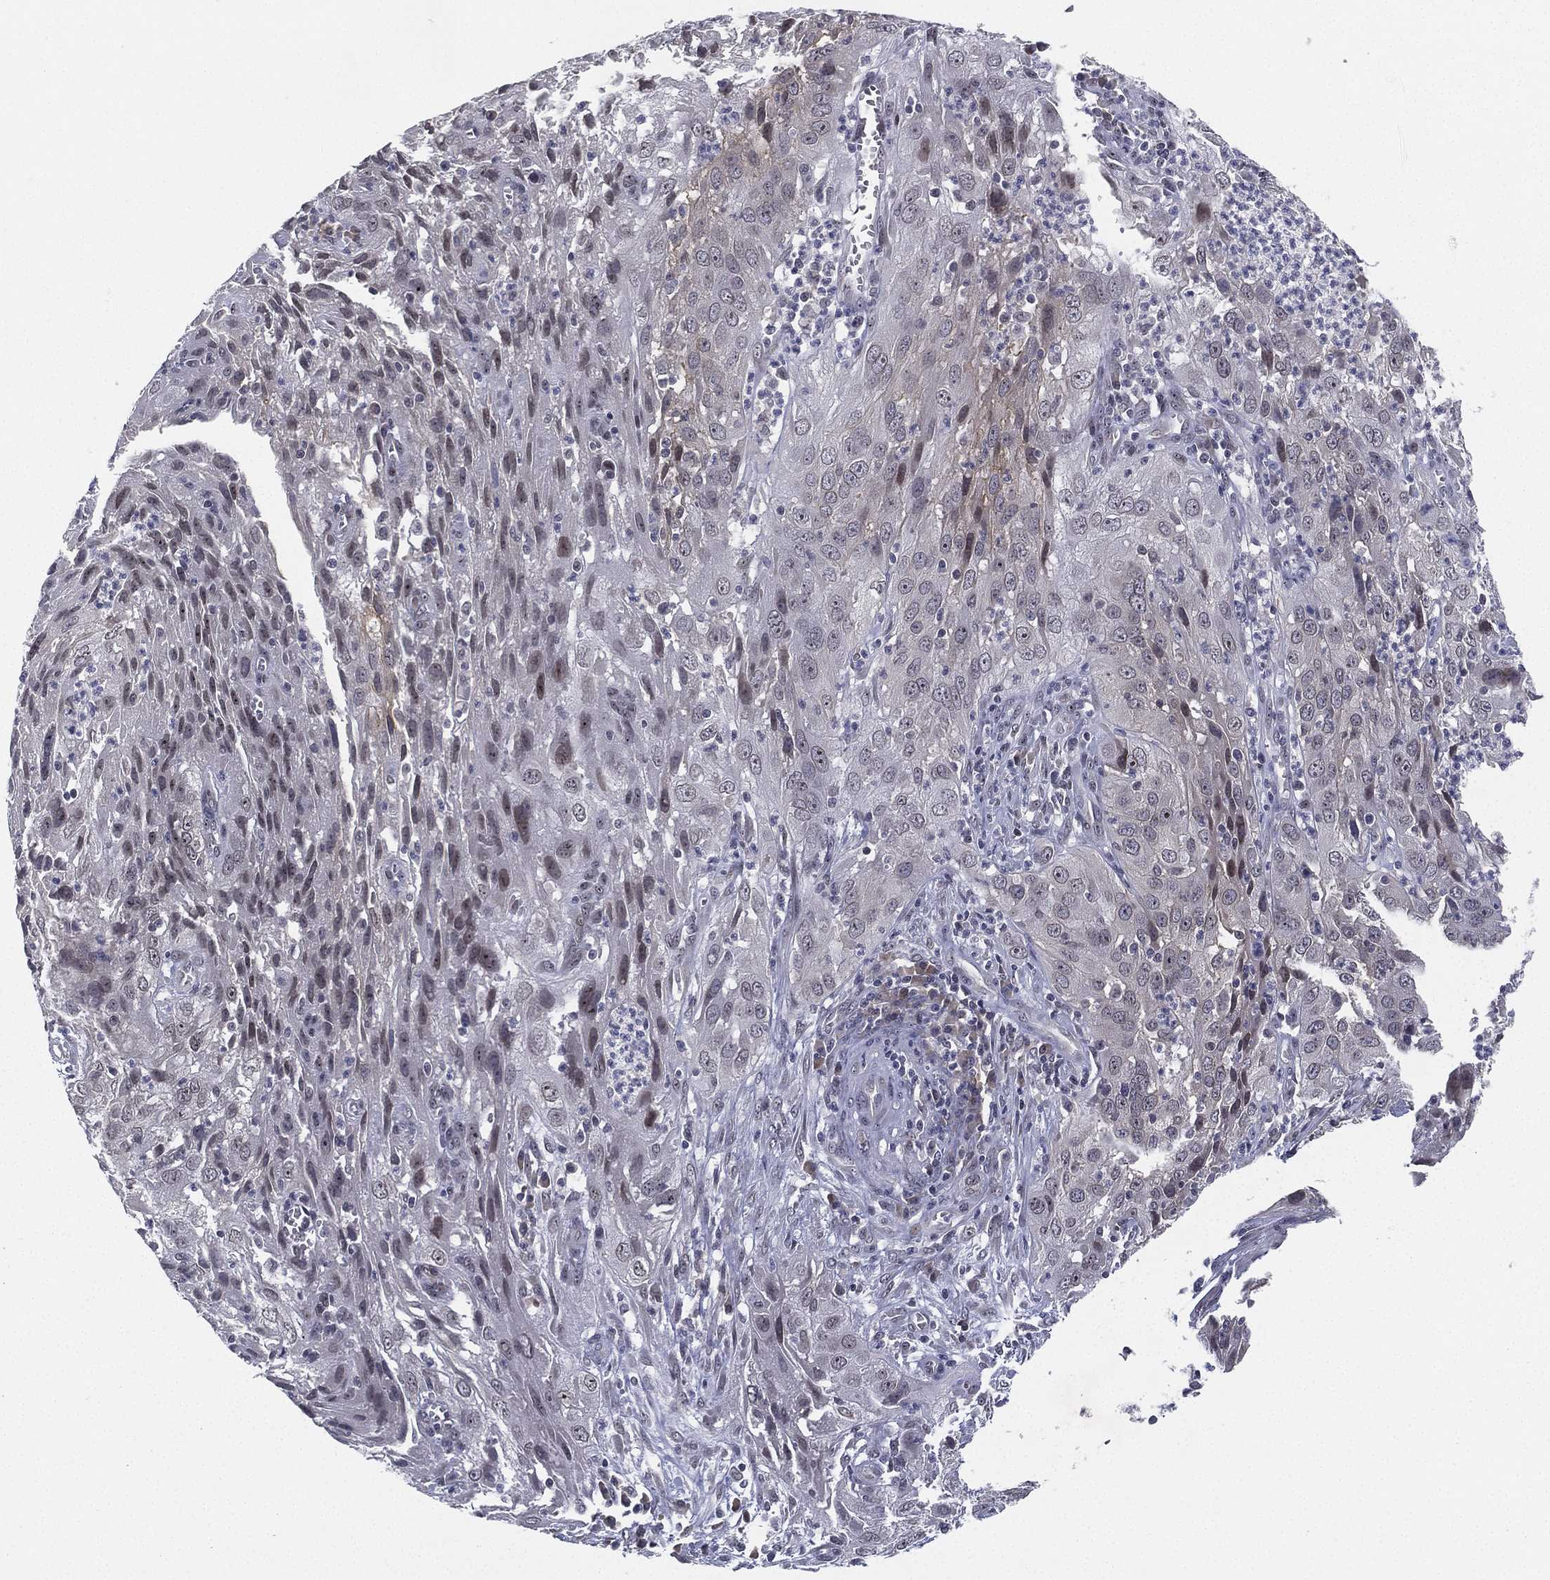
{"staining": {"intensity": "negative", "quantity": "none", "location": "none"}, "tissue": "cervical cancer", "cell_type": "Tumor cells", "image_type": "cancer", "snomed": [{"axis": "morphology", "description": "Squamous cell carcinoma, NOS"}, {"axis": "topography", "description": "Cervix"}], "caption": "IHC histopathology image of neoplastic tissue: human cervical squamous cell carcinoma stained with DAB displays no significant protein positivity in tumor cells.", "gene": "MS4A8", "patient": {"sex": "female", "age": 32}}